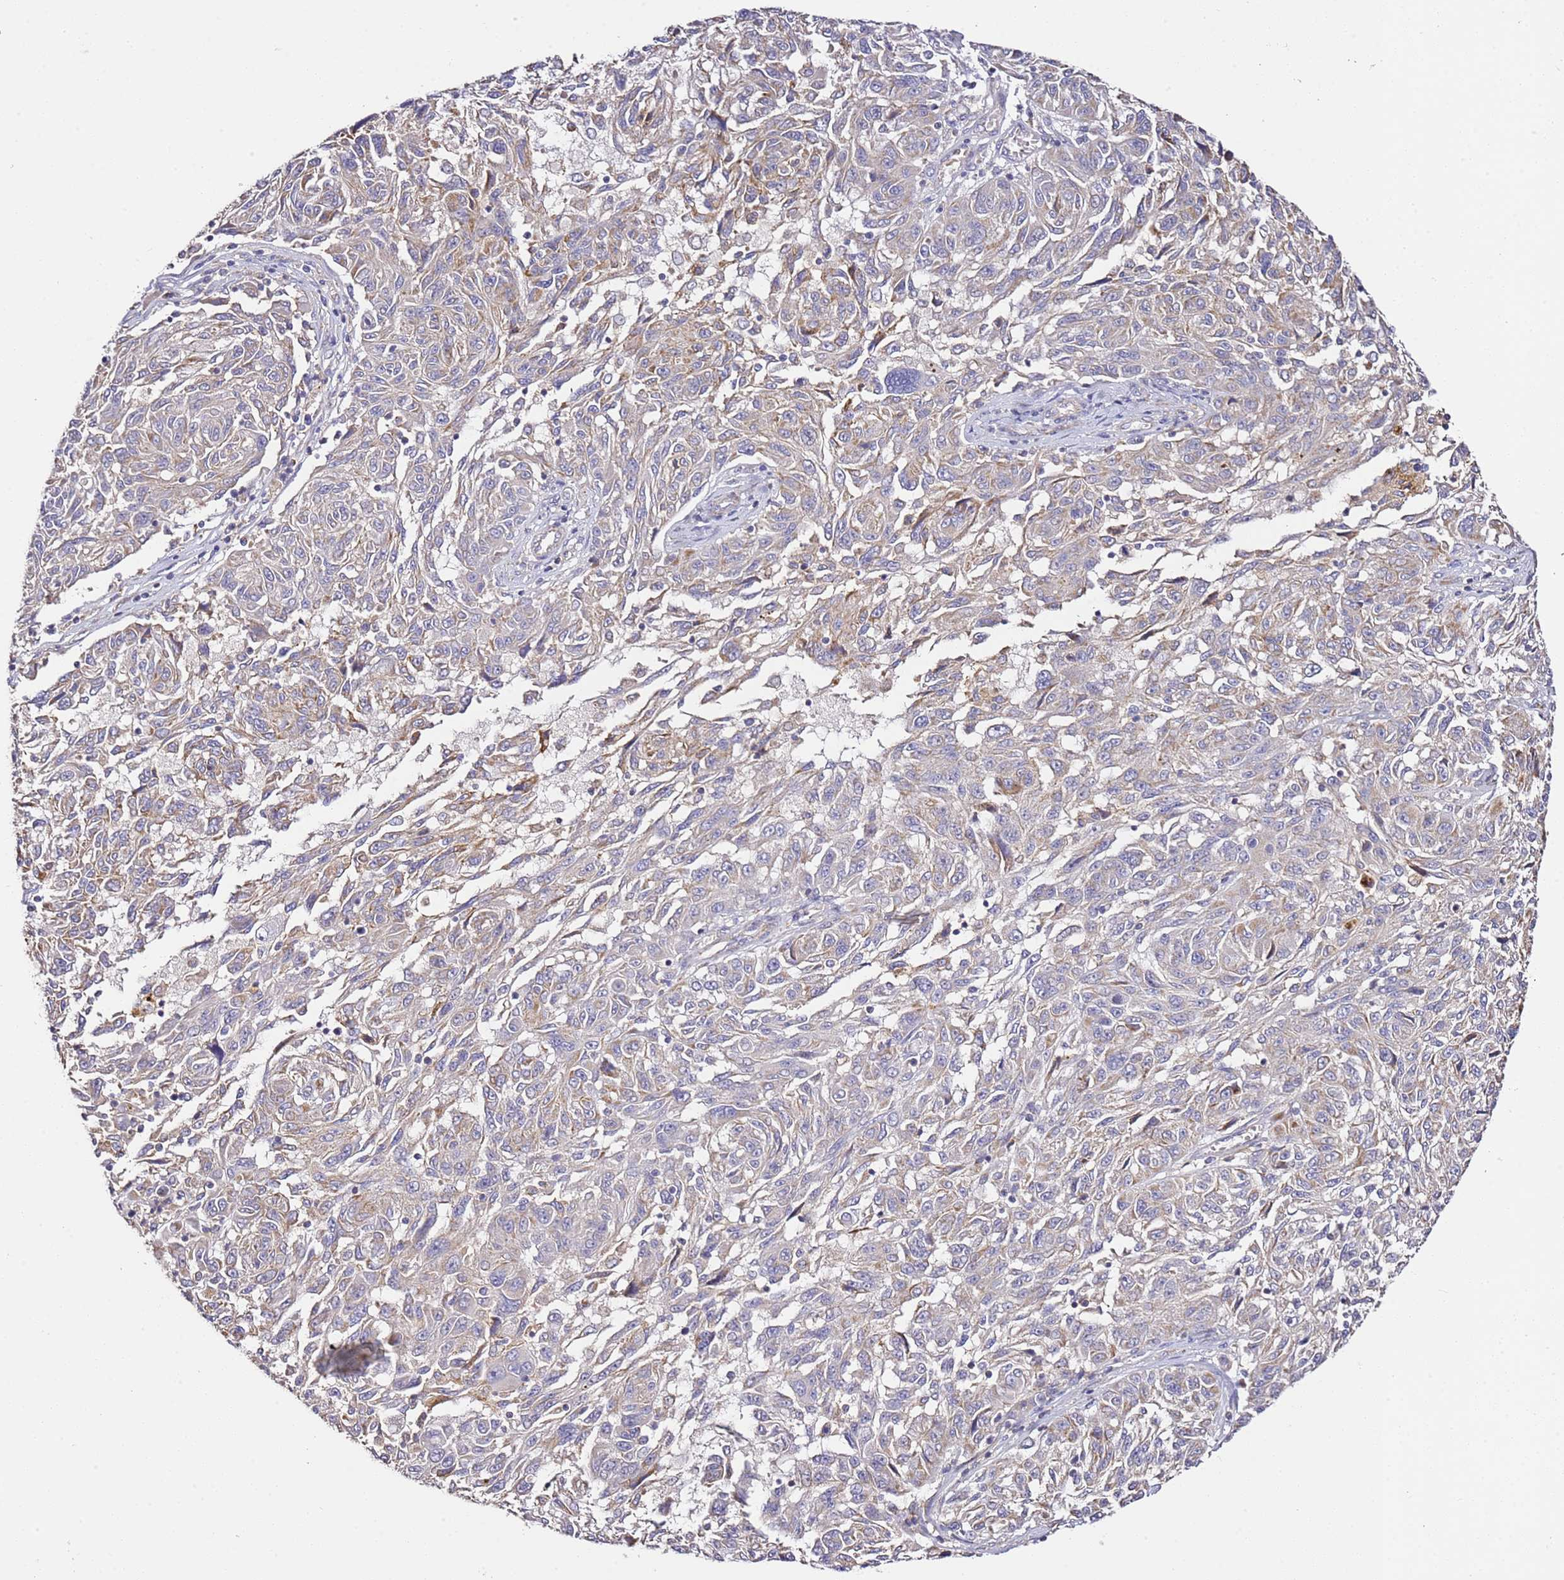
{"staining": {"intensity": "weak", "quantity": "<25%", "location": "cytoplasmic/membranous"}, "tissue": "melanoma", "cell_type": "Tumor cells", "image_type": "cancer", "snomed": [{"axis": "morphology", "description": "Malignant melanoma, NOS"}, {"axis": "topography", "description": "Skin"}], "caption": "Melanoma stained for a protein using IHC shows no expression tumor cells.", "gene": "OR2B11", "patient": {"sex": "male", "age": 53}}